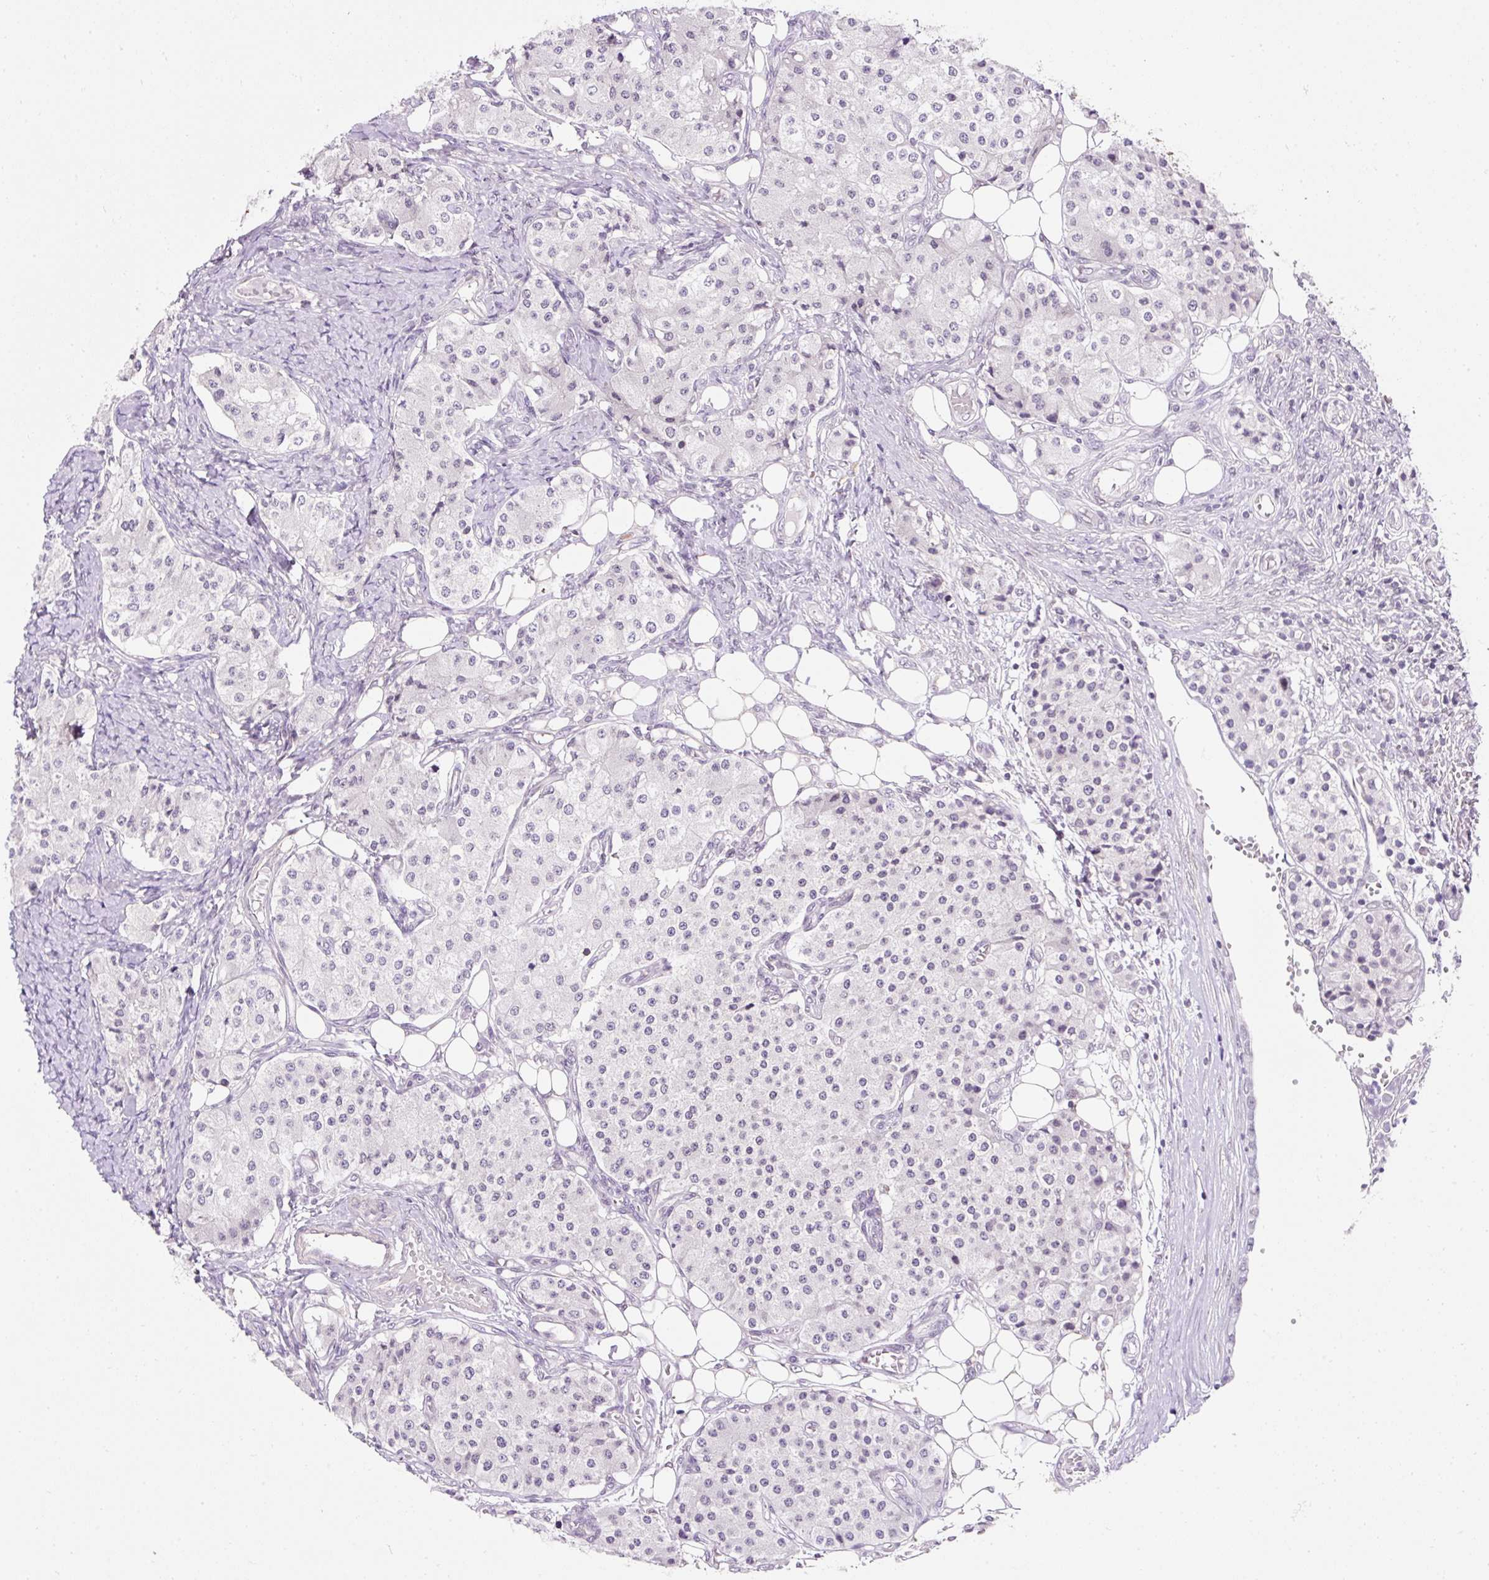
{"staining": {"intensity": "negative", "quantity": "none", "location": "none"}, "tissue": "carcinoid", "cell_type": "Tumor cells", "image_type": "cancer", "snomed": [{"axis": "morphology", "description": "Carcinoid, malignant, NOS"}, {"axis": "topography", "description": "Colon"}], "caption": "Human malignant carcinoid stained for a protein using immunohistochemistry (IHC) displays no positivity in tumor cells.", "gene": "ZNF610", "patient": {"sex": "female", "age": 52}}